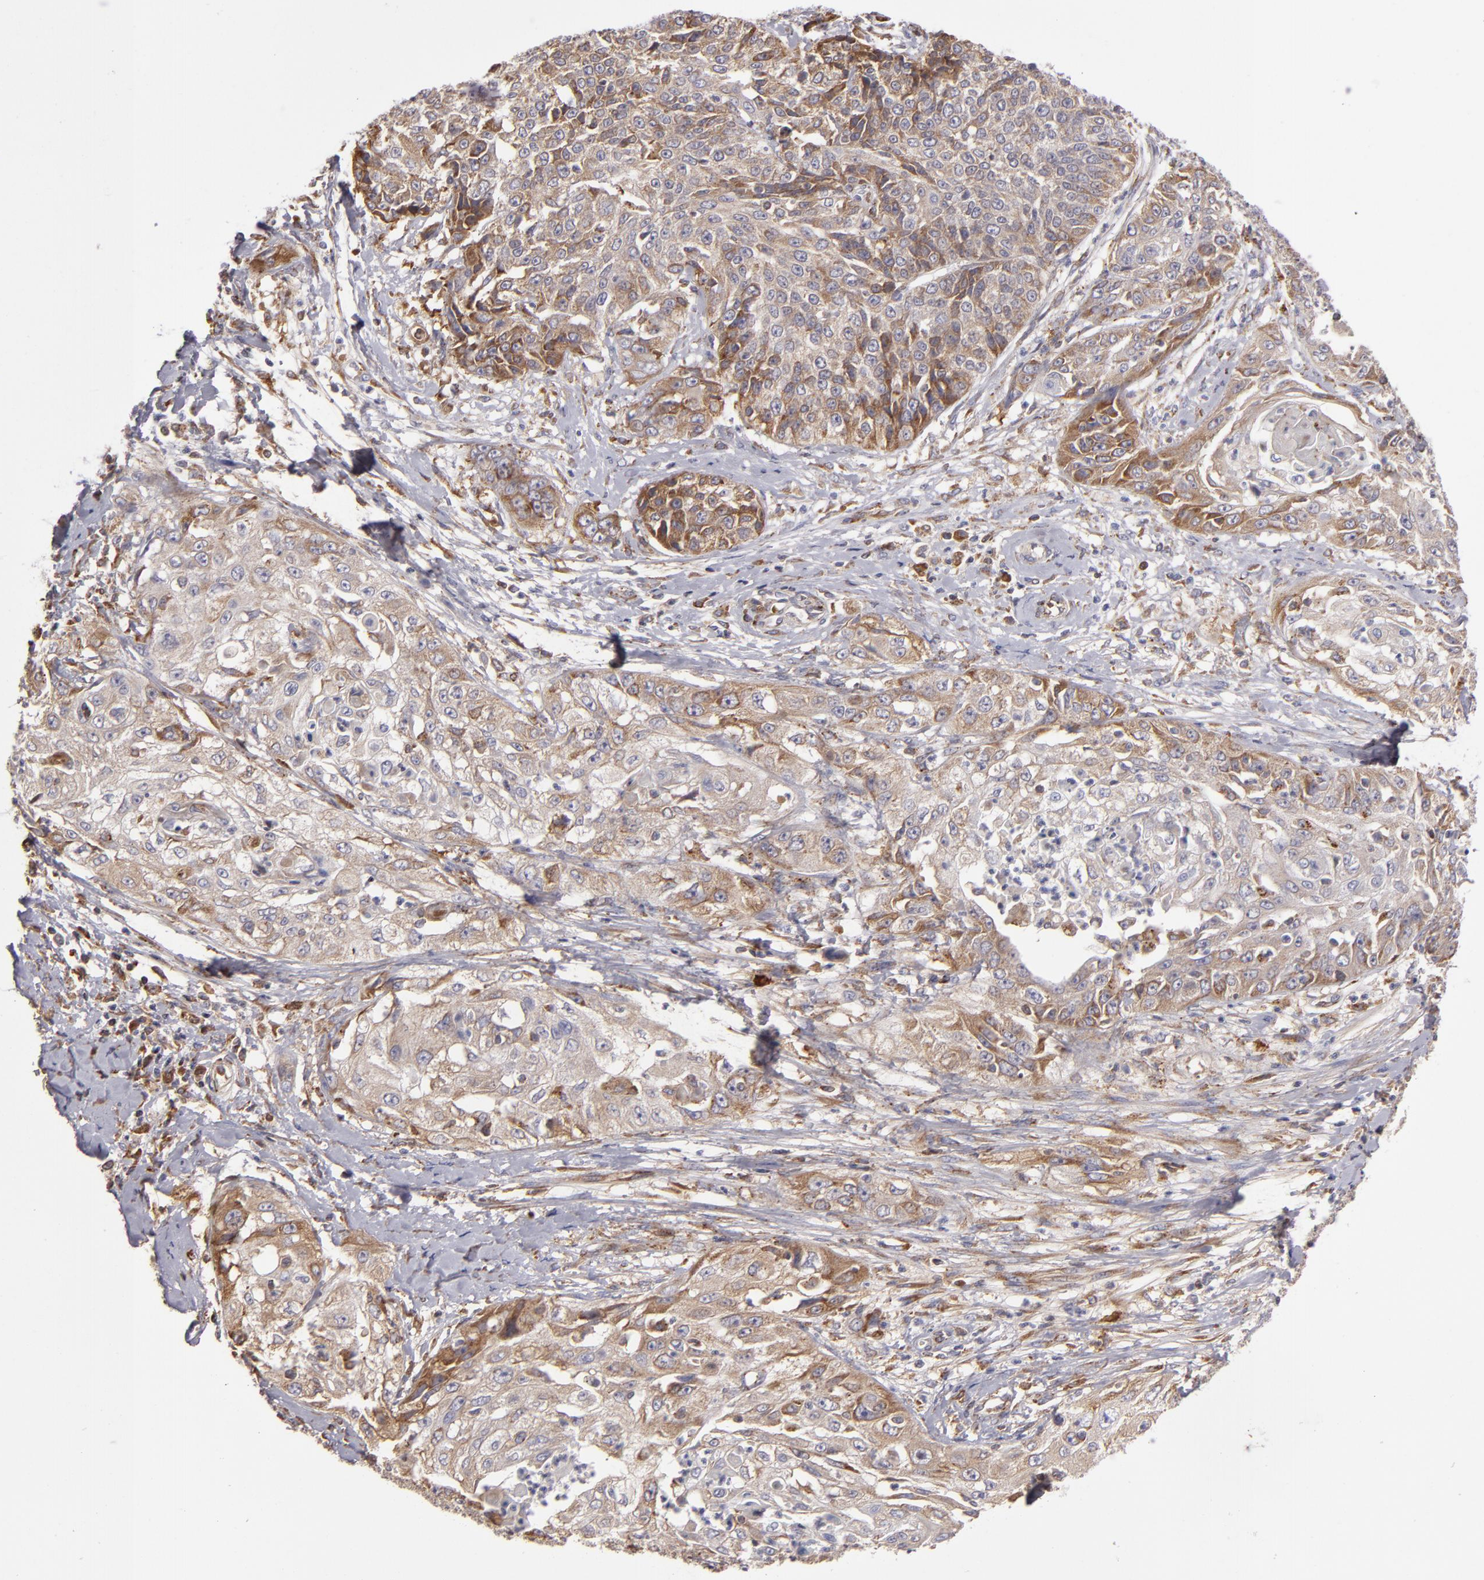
{"staining": {"intensity": "moderate", "quantity": "25%-75%", "location": "cytoplasmic/membranous"}, "tissue": "cervical cancer", "cell_type": "Tumor cells", "image_type": "cancer", "snomed": [{"axis": "morphology", "description": "Squamous cell carcinoma, NOS"}, {"axis": "topography", "description": "Cervix"}], "caption": "Cervical cancer stained with IHC exhibits moderate cytoplasmic/membranous positivity in approximately 25%-75% of tumor cells.", "gene": "CFB", "patient": {"sex": "female", "age": 64}}